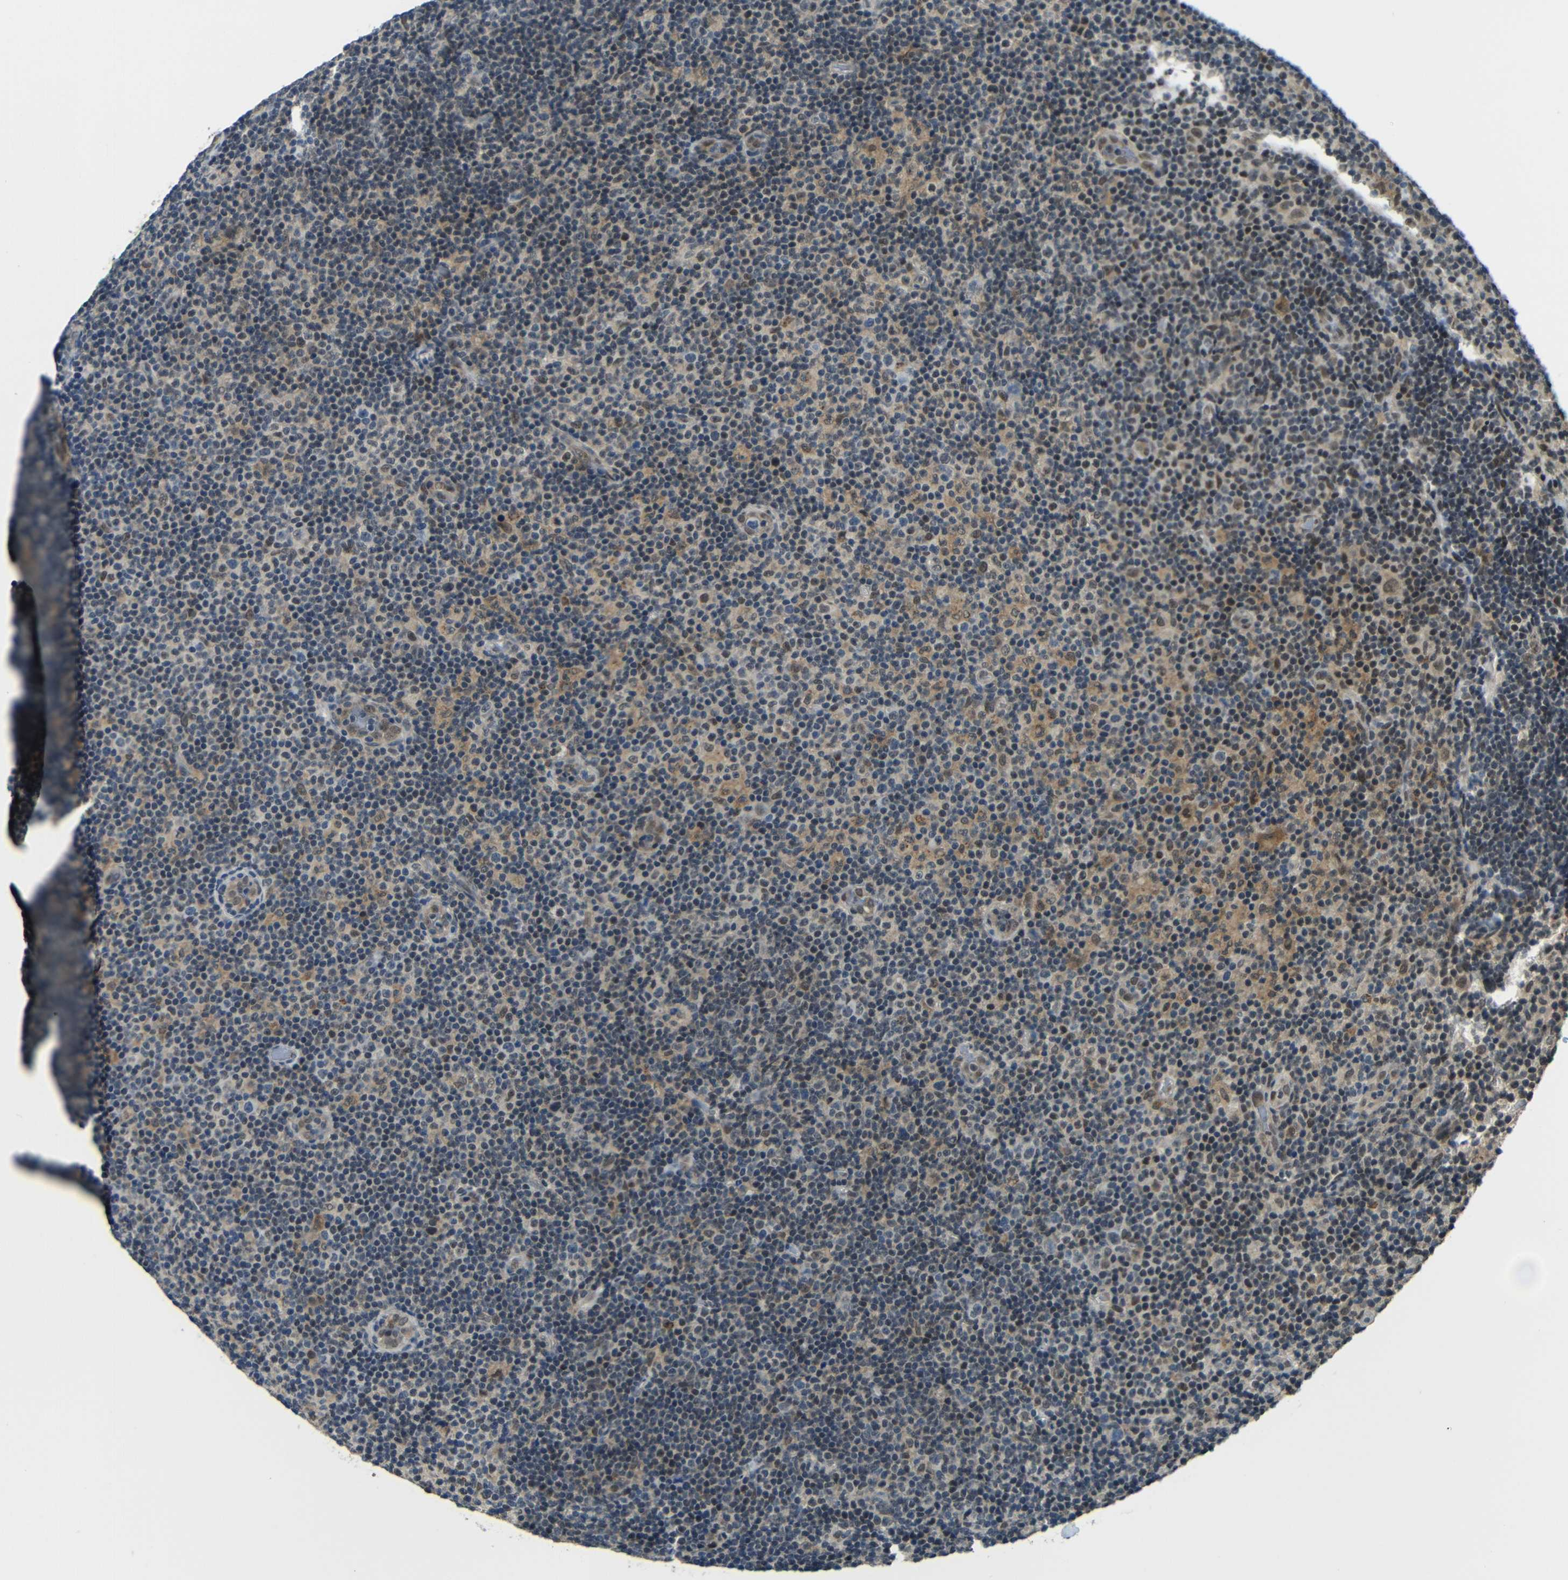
{"staining": {"intensity": "moderate", "quantity": "25%-75%", "location": "cytoplasmic/membranous"}, "tissue": "lymphoma", "cell_type": "Tumor cells", "image_type": "cancer", "snomed": [{"axis": "morphology", "description": "Malignant lymphoma, non-Hodgkin's type, Low grade"}, {"axis": "topography", "description": "Lymph node"}], "caption": "Malignant lymphoma, non-Hodgkin's type (low-grade) stained with a brown dye displays moderate cytoplasmic/membranous positive positivity in approximately 25%-75% of tumor cells.", "gene": "FAM172A", "patient": {"sex": "male", "age": 83}}